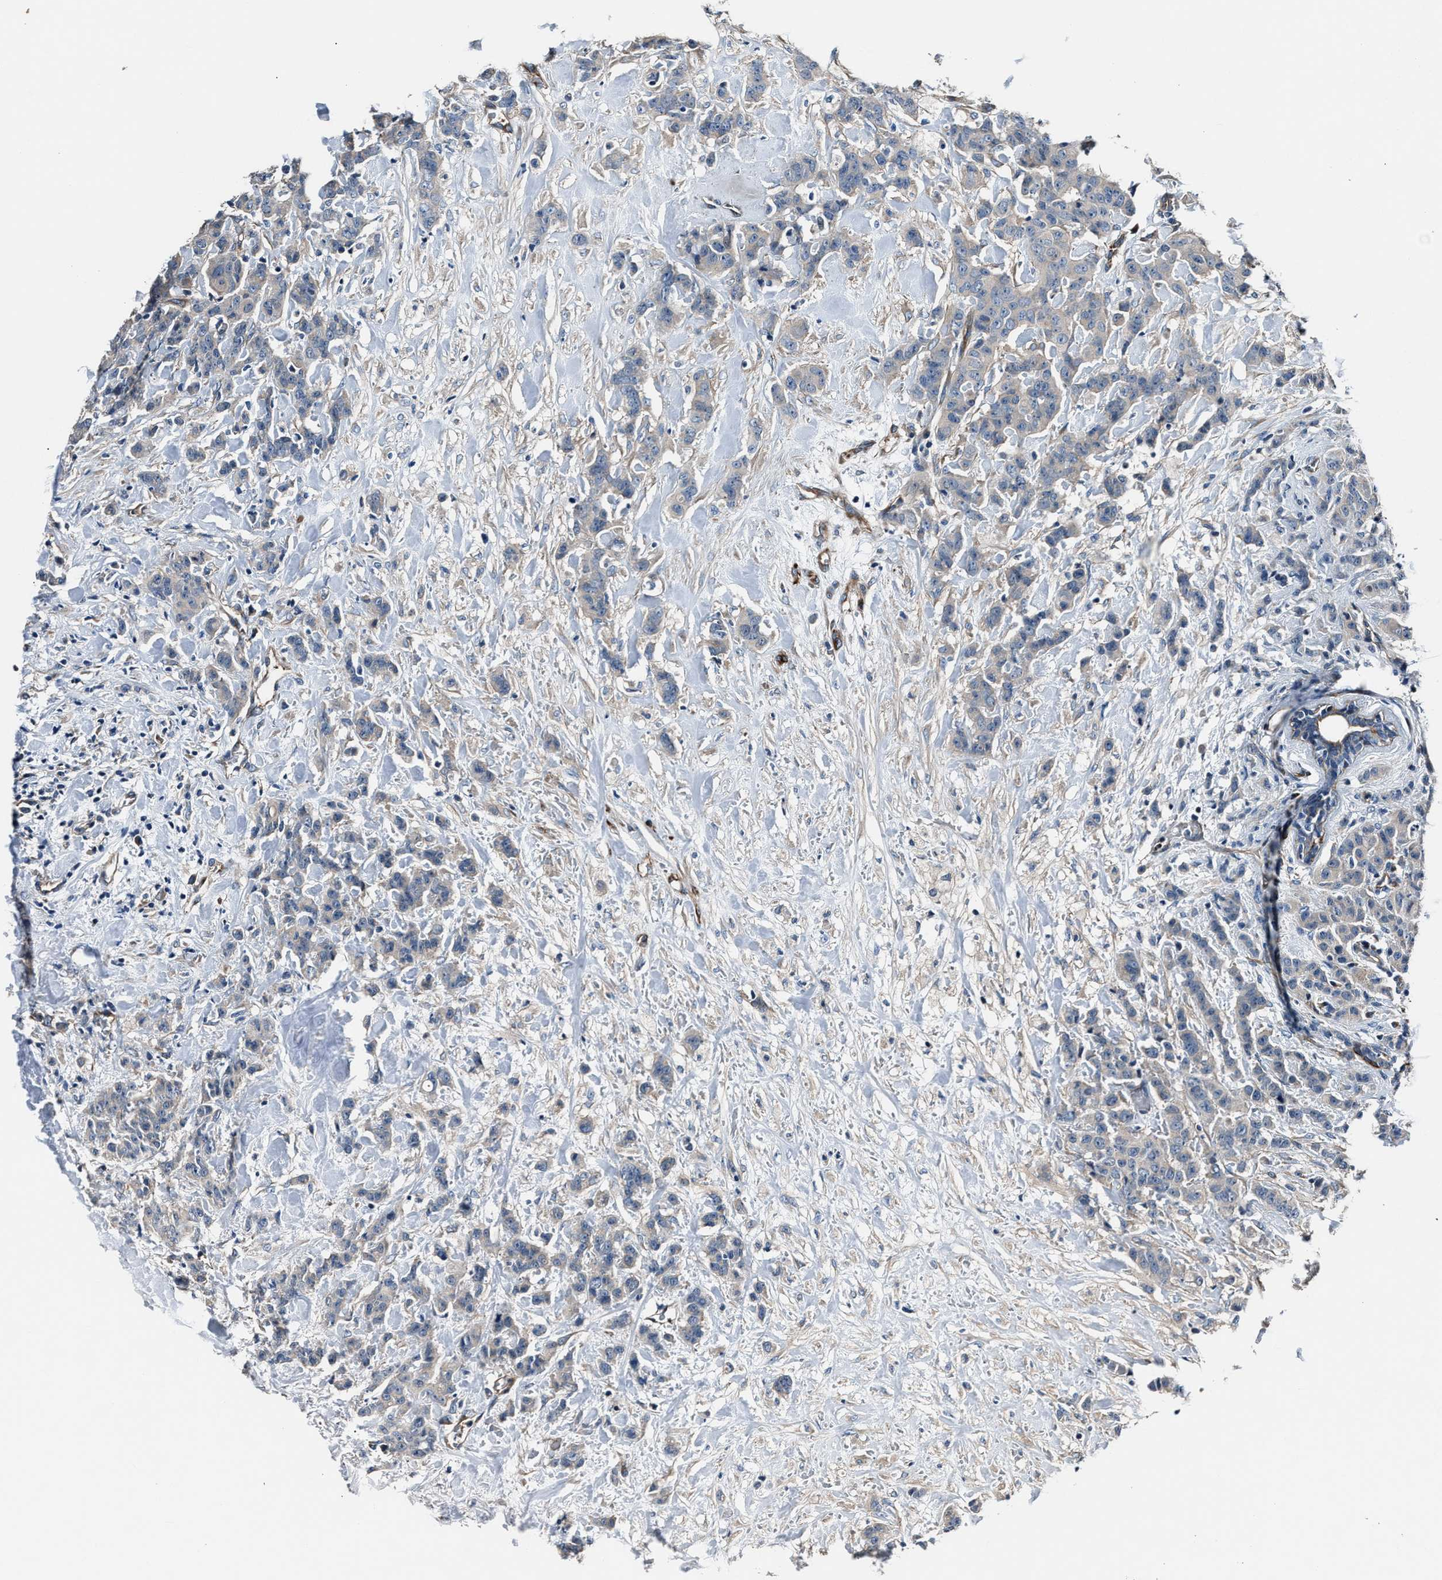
{"staining": {"intensity": "negative", "quantity": "none", "location": "none"}, "tissue": "breast cancer", "cell_type": "Tumor cells", "image_type": "cancer", "snomed": [{"axis": "morphology", "description": "Normal tissue, NOS"}, {"axis": "morphology", "description": "Duct carcinoma"}, {"axis": "topography", "description": "Breast"}], "caption": "Immunohistochemical staining of human breast cancer (infiltrating ductal carcinoma) demonstrates no significant positivity in tumor cells.", "gene": "MPDZ", "patient": {"sex": "female", "age": 40}}